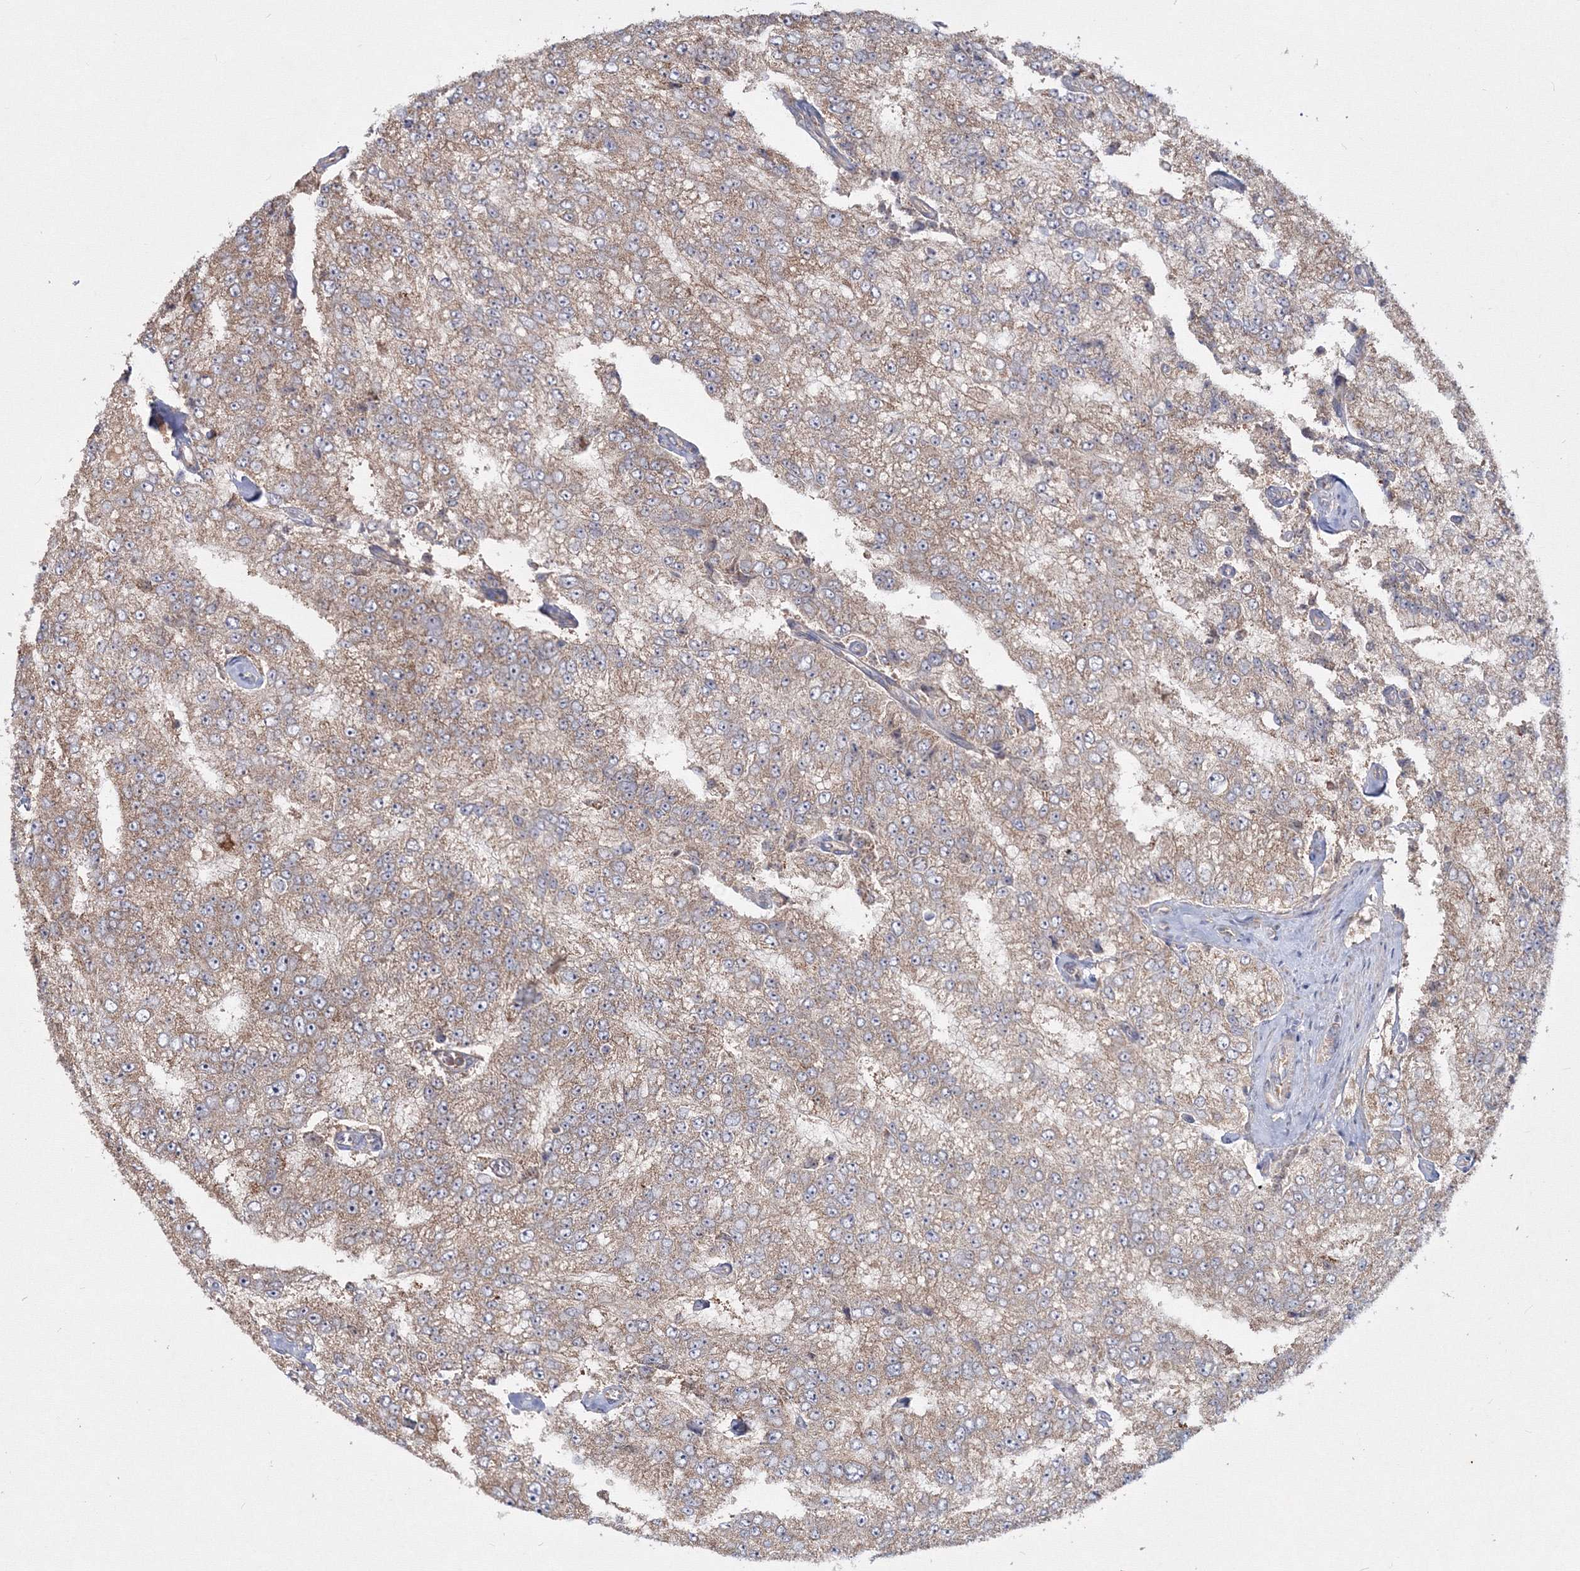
{"staining": {"intensity": "moderate", "quantity": ">75%", "location": "cytoplasmic/membranous"}, "tissue": "prostate cancer", "cell_type": "Tumor cells", "image_type": "cancer", "snomed": [{"axis": "morphology", "description": "Adenocarcinoma, High grade"}, {"axis": "topography", "description": "Prostate"}], "caption": "Brown immunohistochemical staining in prostate cancer (adenocarcinoma (high-grade)) demonstrates moderate cytoplasmic/membranous expression in about >75% of tumor cells.", "gene": "PEX13", "patient": {"sex": "male", "age": 58}}